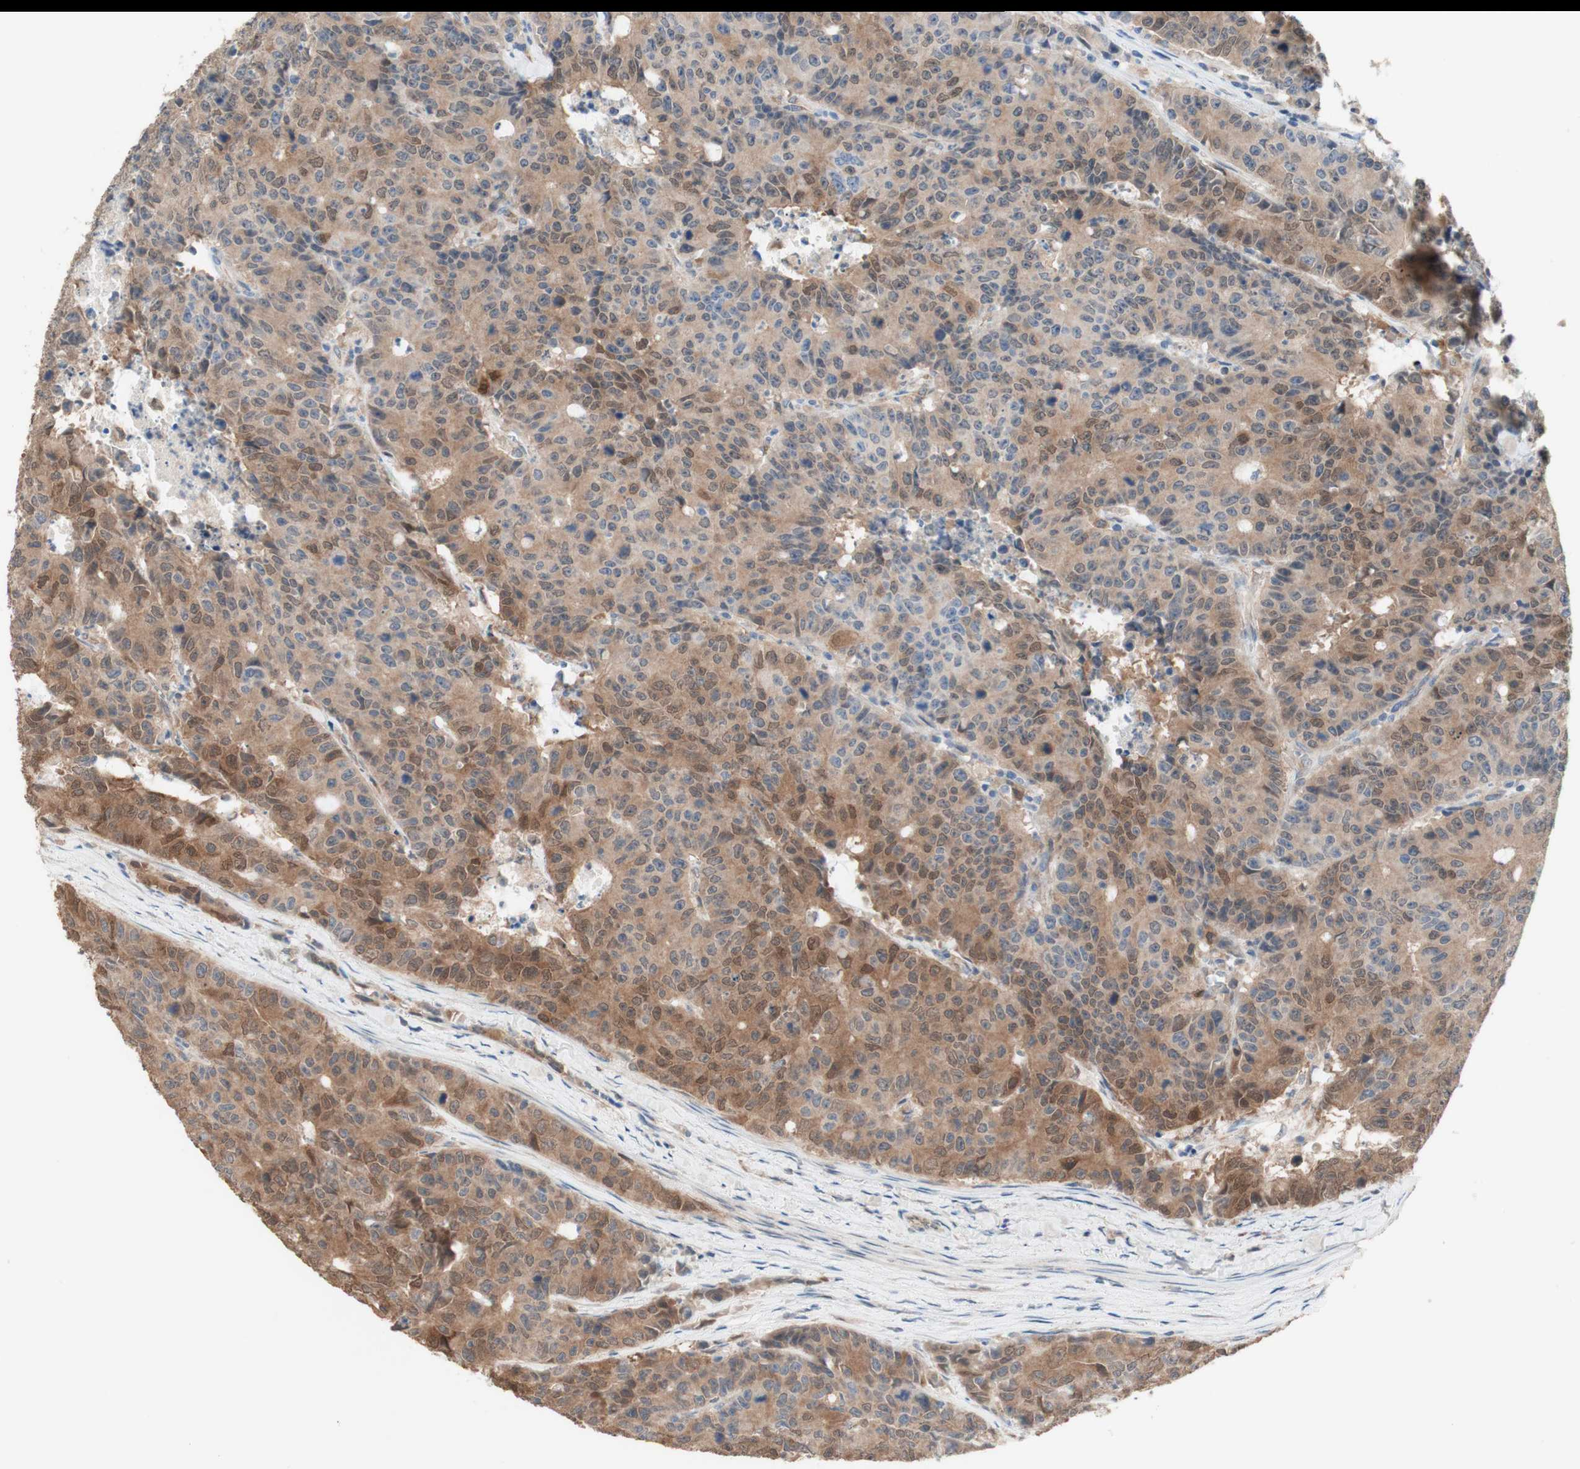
{"staining": {"intensity": "moderate", "quantity": ">75%", "location": "cytoplasmic/membranous,nuclear"}, "tissue": "colorectal cancer", "cell_type": "Tumor cells", "image_type": "cancer", "snomed": [{"axis": "morphology", "description": "Adenocarcinoma, NOS"}, {"axis": "topography", "description": "Colon"}], "caption": "Approximately >75% of tumor cells in human adenocarcinoma (colorectal) demonstrate moderate cytoplasmic/membranous and nuclear protein positivity as visualized by brown immunohistochemical staining.", "gene": "COMT", "patient": {"sex": "female", "age": 86}}